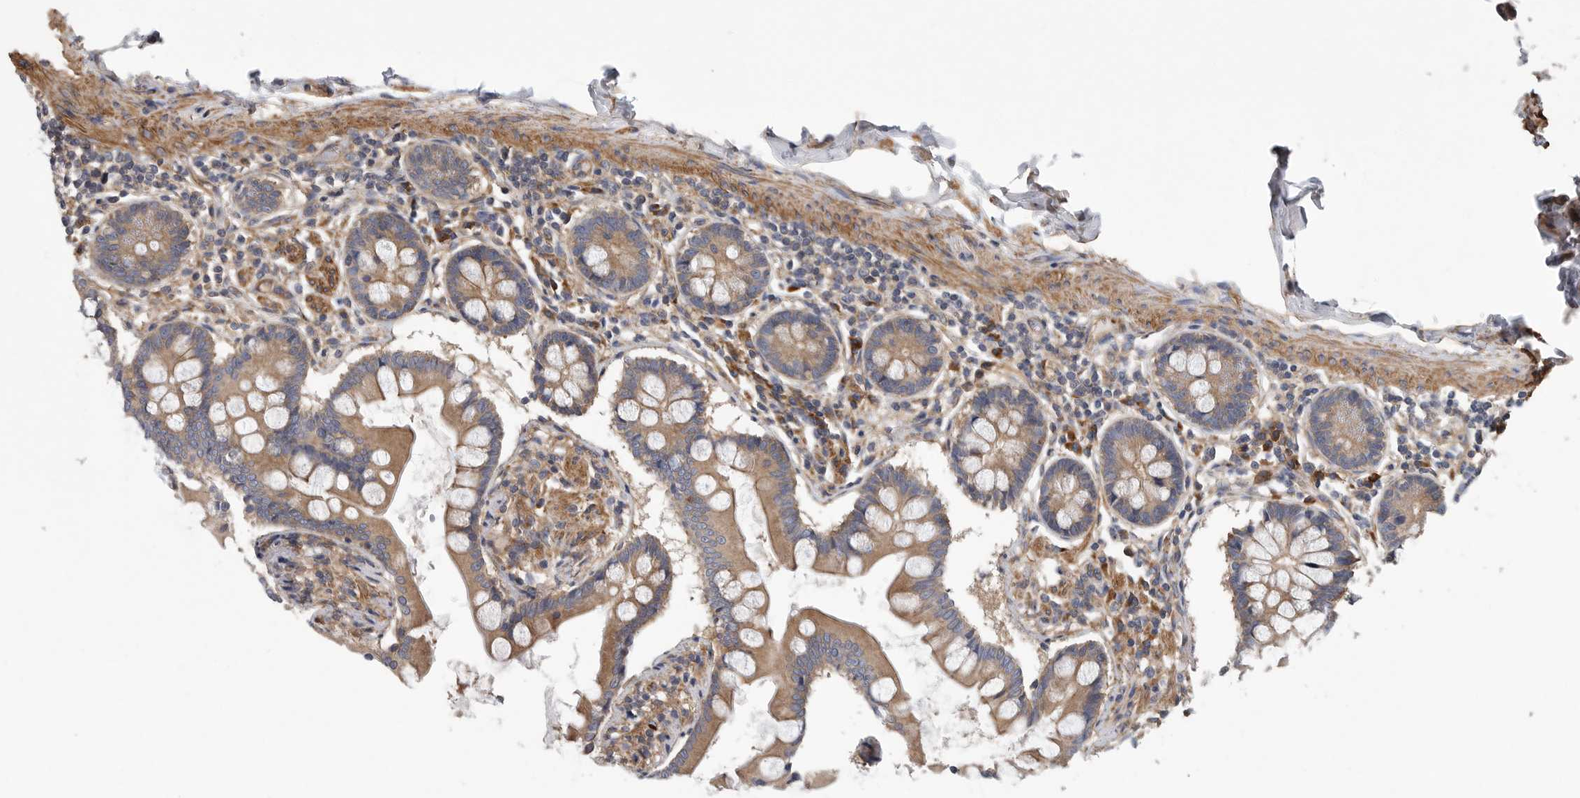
{"staining": {"intensity": "moderate", "quantity": ">75%", "location": "cytoplasmic/membranous"}, "tissue": "small intestine", "cell_type": "Glandular cells", "image_type": "normal", "snomed": [{"axis": "morphology", "description": "Normal tissue, NOS"}, {"axis": "topography", "description": "Small intestine"}], "caption": "Unremarkable small intestine exhibits moderate cytoplasmic/membranous positivity in approximately >75% of glandular cells, visualized by immunohistochemistry.", "gene": "OXR1", "patient": {"sex": "male", "age": 41}}